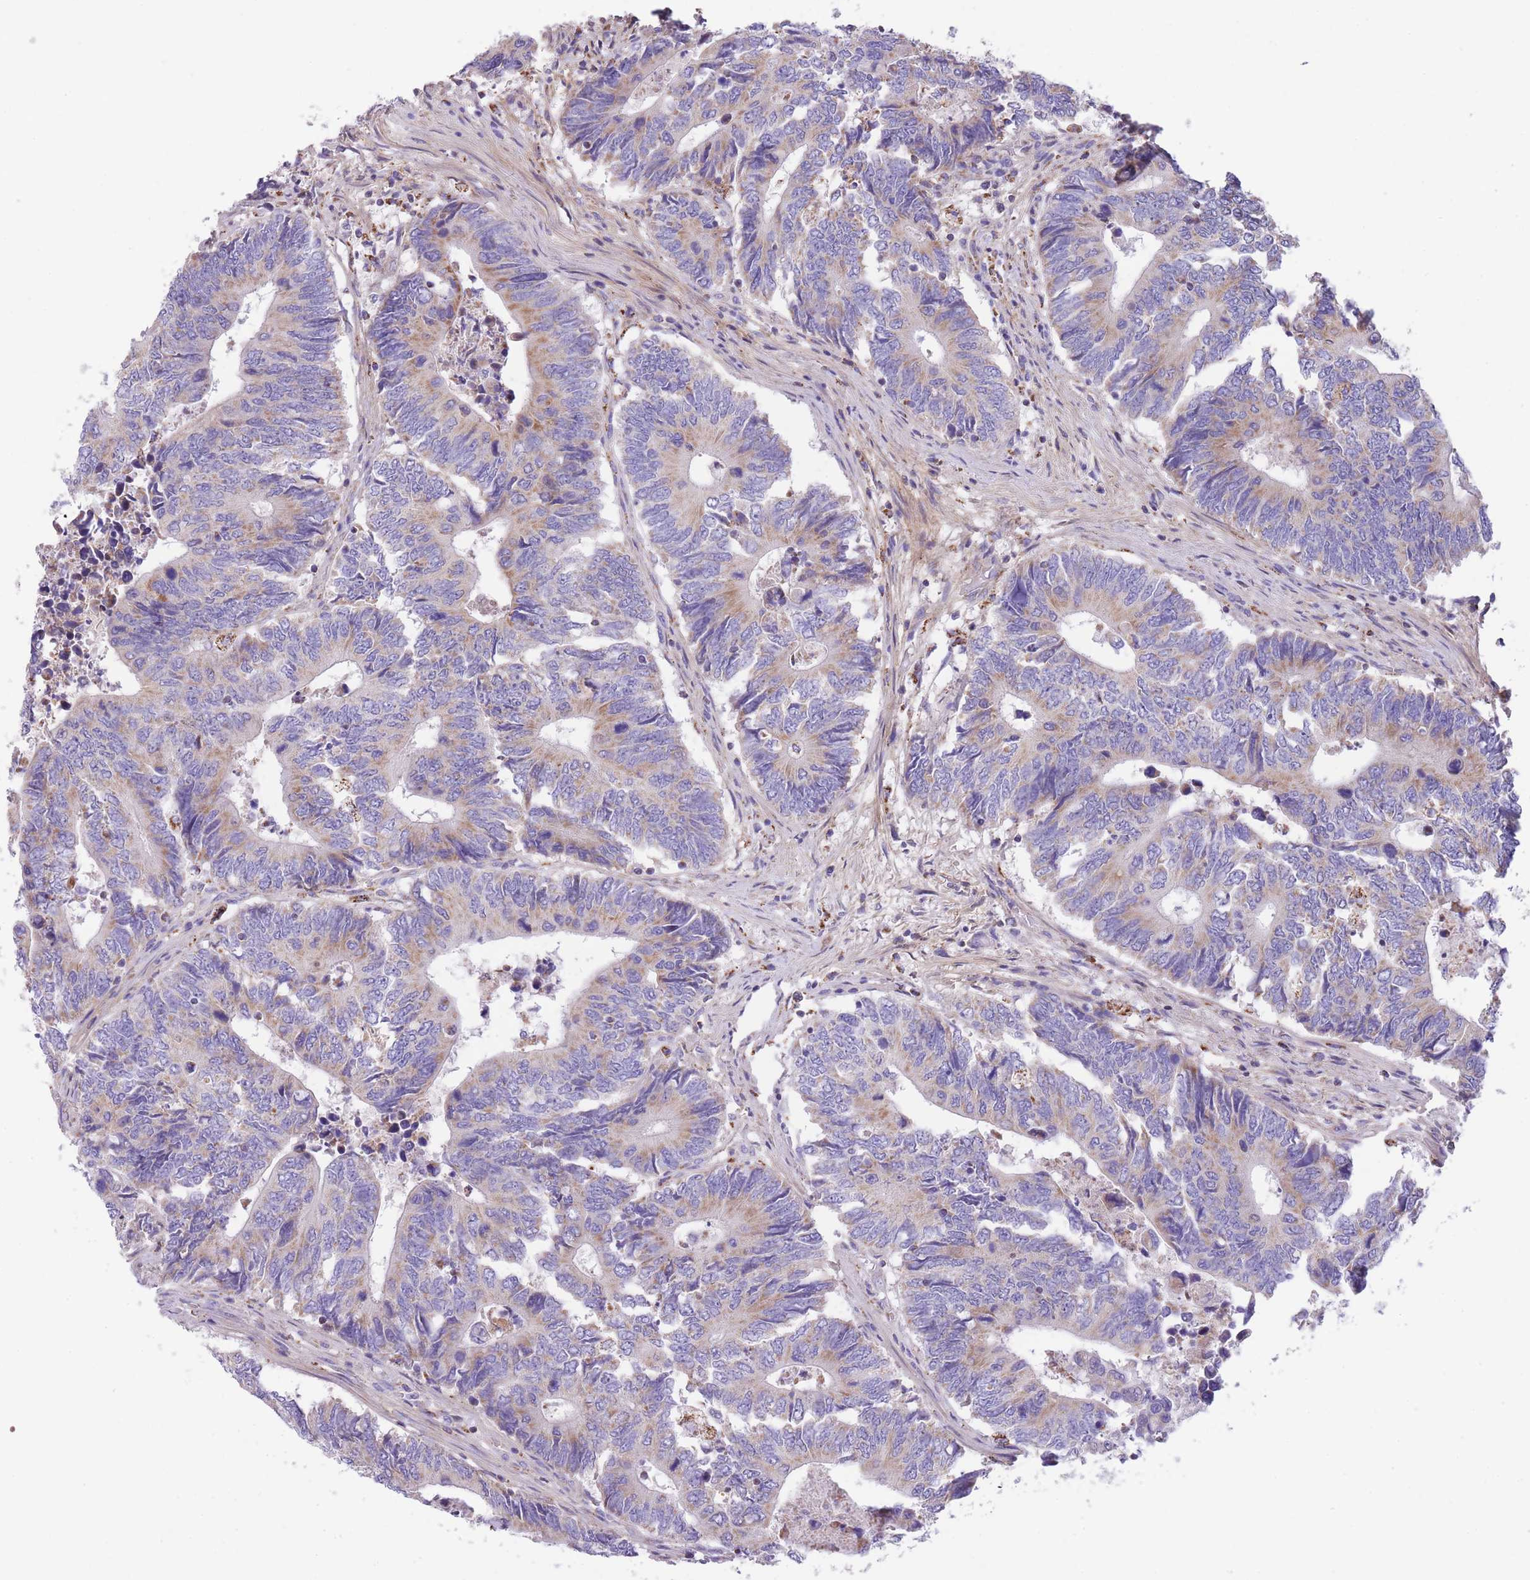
{"staining": {"intensity": "moderate", "quantity": "<25%", "location": "cytoplasmic/membranous"}, "tissue": "colorectal cancer", "cell_type": "Tumor cells", "image_type": "cancer", "snomed": [{"axis": "morphology", "description": "Adenocarcinoma, NOS"}, {"axis": "topography", "description": "Colon"}], "caption": "Colorectal adenocarcinoma stained with a protein marker reveals moderate staining in tumor cells.", "gene": "ST3GAL3", "patient": {"sex": "male", "age": 87}}